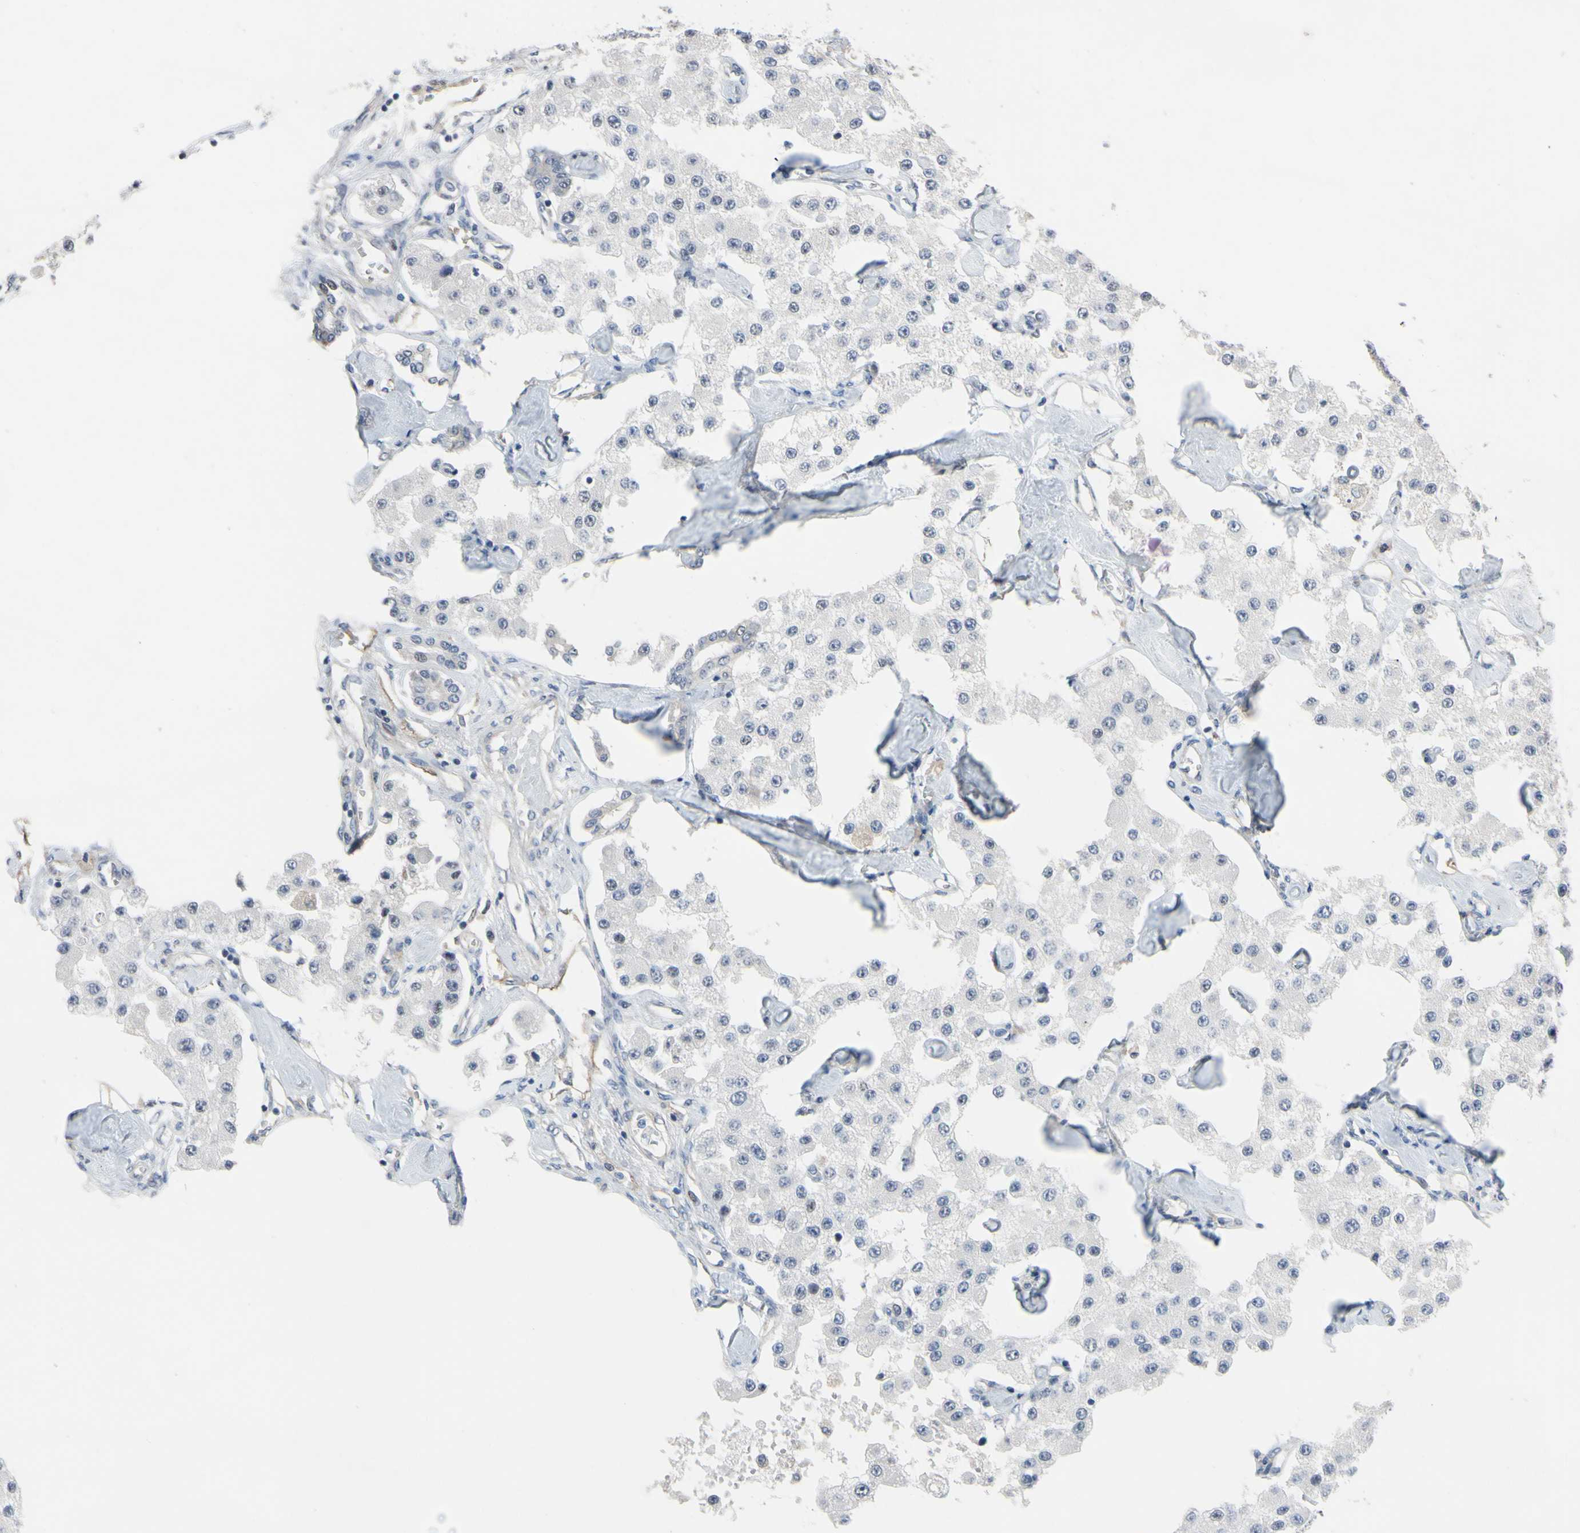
{"staining": {"intensity": "negative", "quantity": "none", "location": "none"}, "tissue": "carcinoid", "cell_type": "Tumor cells", "image_type": "cancer", "snomed": [{"axis": "morphology", "description": "Carcinoid, malignant, NOS"}, {"axis": "topography", "description": "Pancreas"}], "caption": "Immunohistochemistry (IHC) histopathology image of neoplastic tissue: human carcinoid stained with DAB (3,3'-diaminobenzidine) exhibits no significant protein expression in tumor cells.", "gene": "LHX9", "patient": {"sex": "male", "age": 41}}